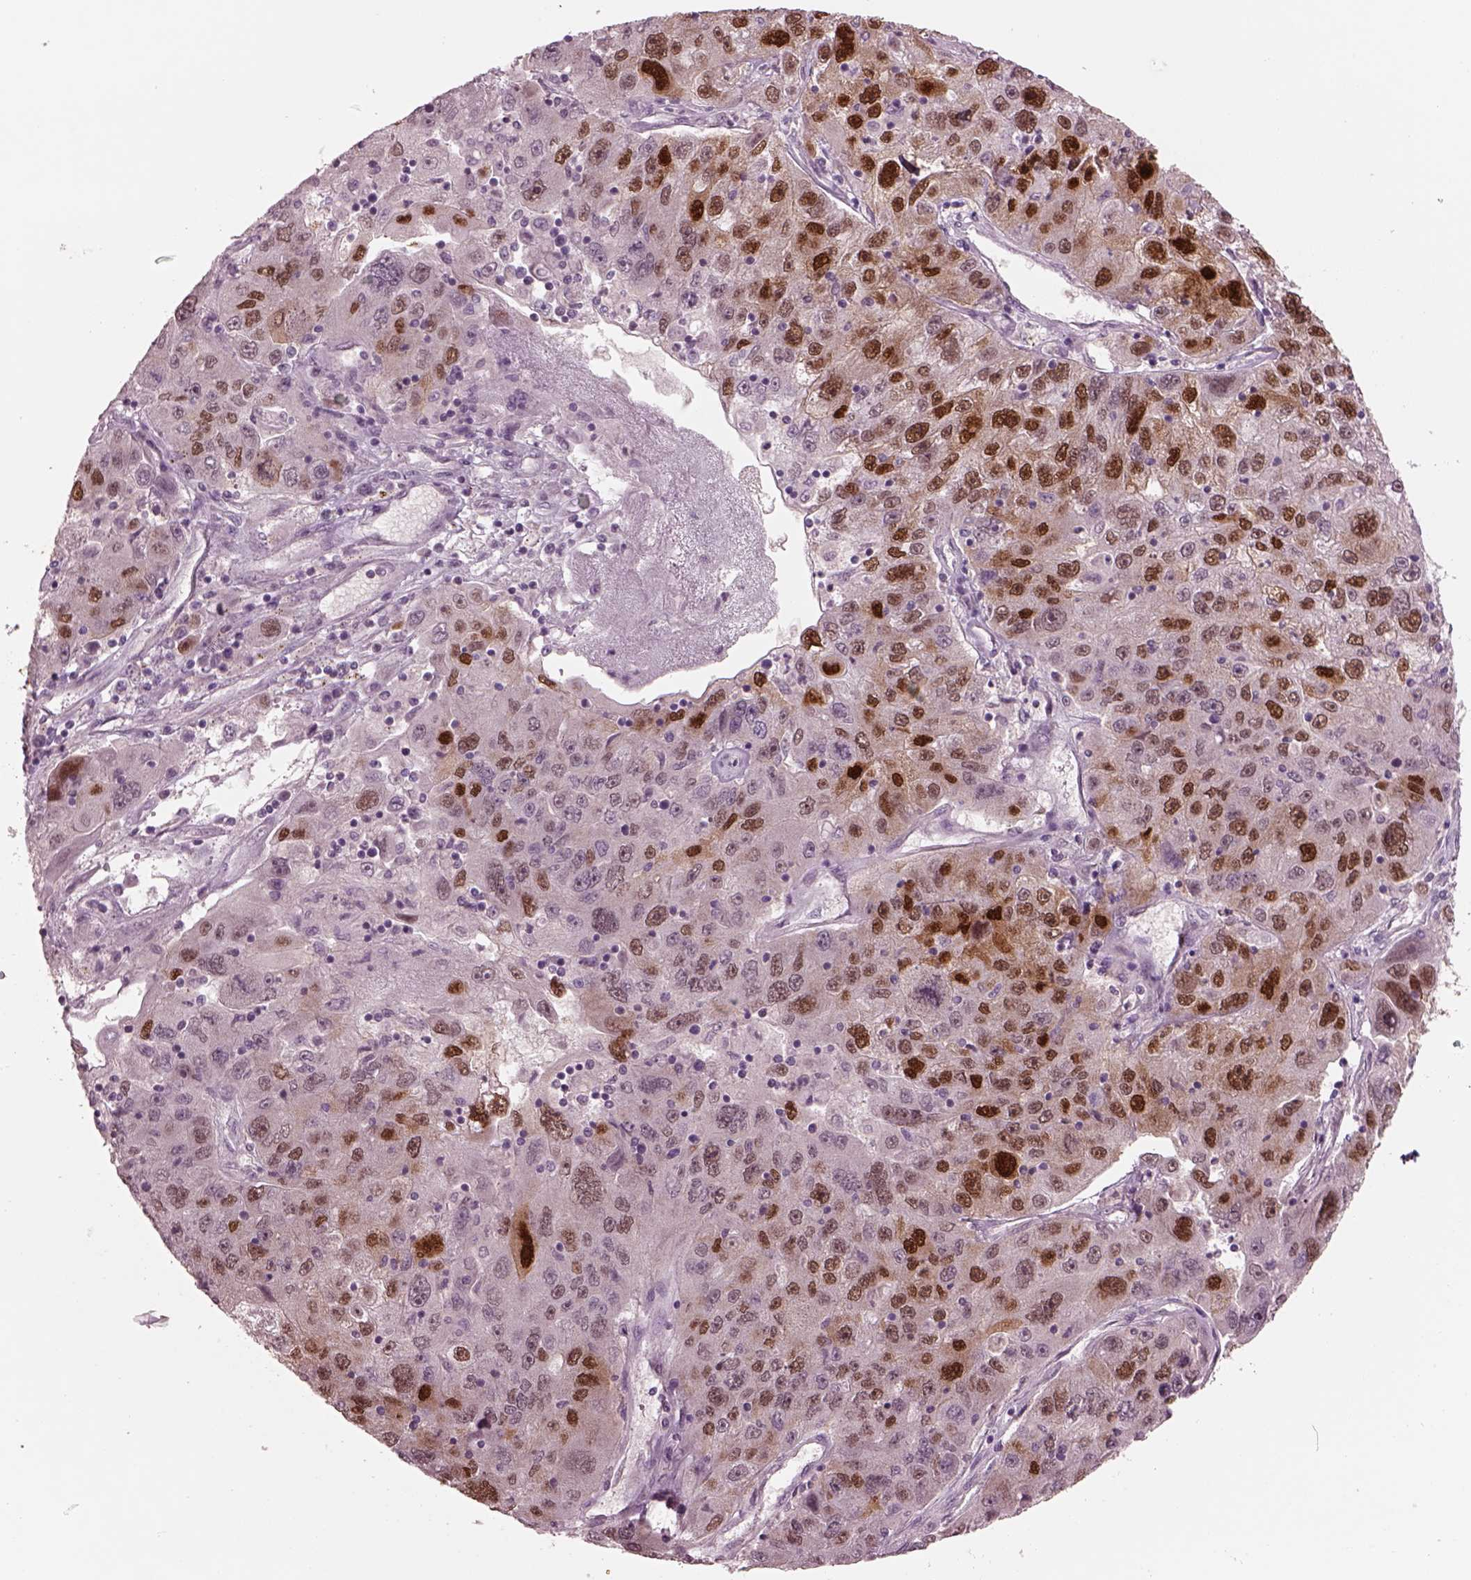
{"staining": {"intensity": "strong", "quantity": "25%-75%", "location": "nuclear"}, "tissue": "stomach cancer", "cell_type": "Tumor cells", "image_type": "cancer", "snomed": [{"axis": "morphology", "description": "Adenocarcinoma, NOS"}, {"axis": "topography", "description": "Stomach"}], "caption": "Human stomach cancer stained with a protein marker exhibits strong staining in tumor cells.", "gene": "SOX9", "patient": {"sex": "male", "age": 56}}